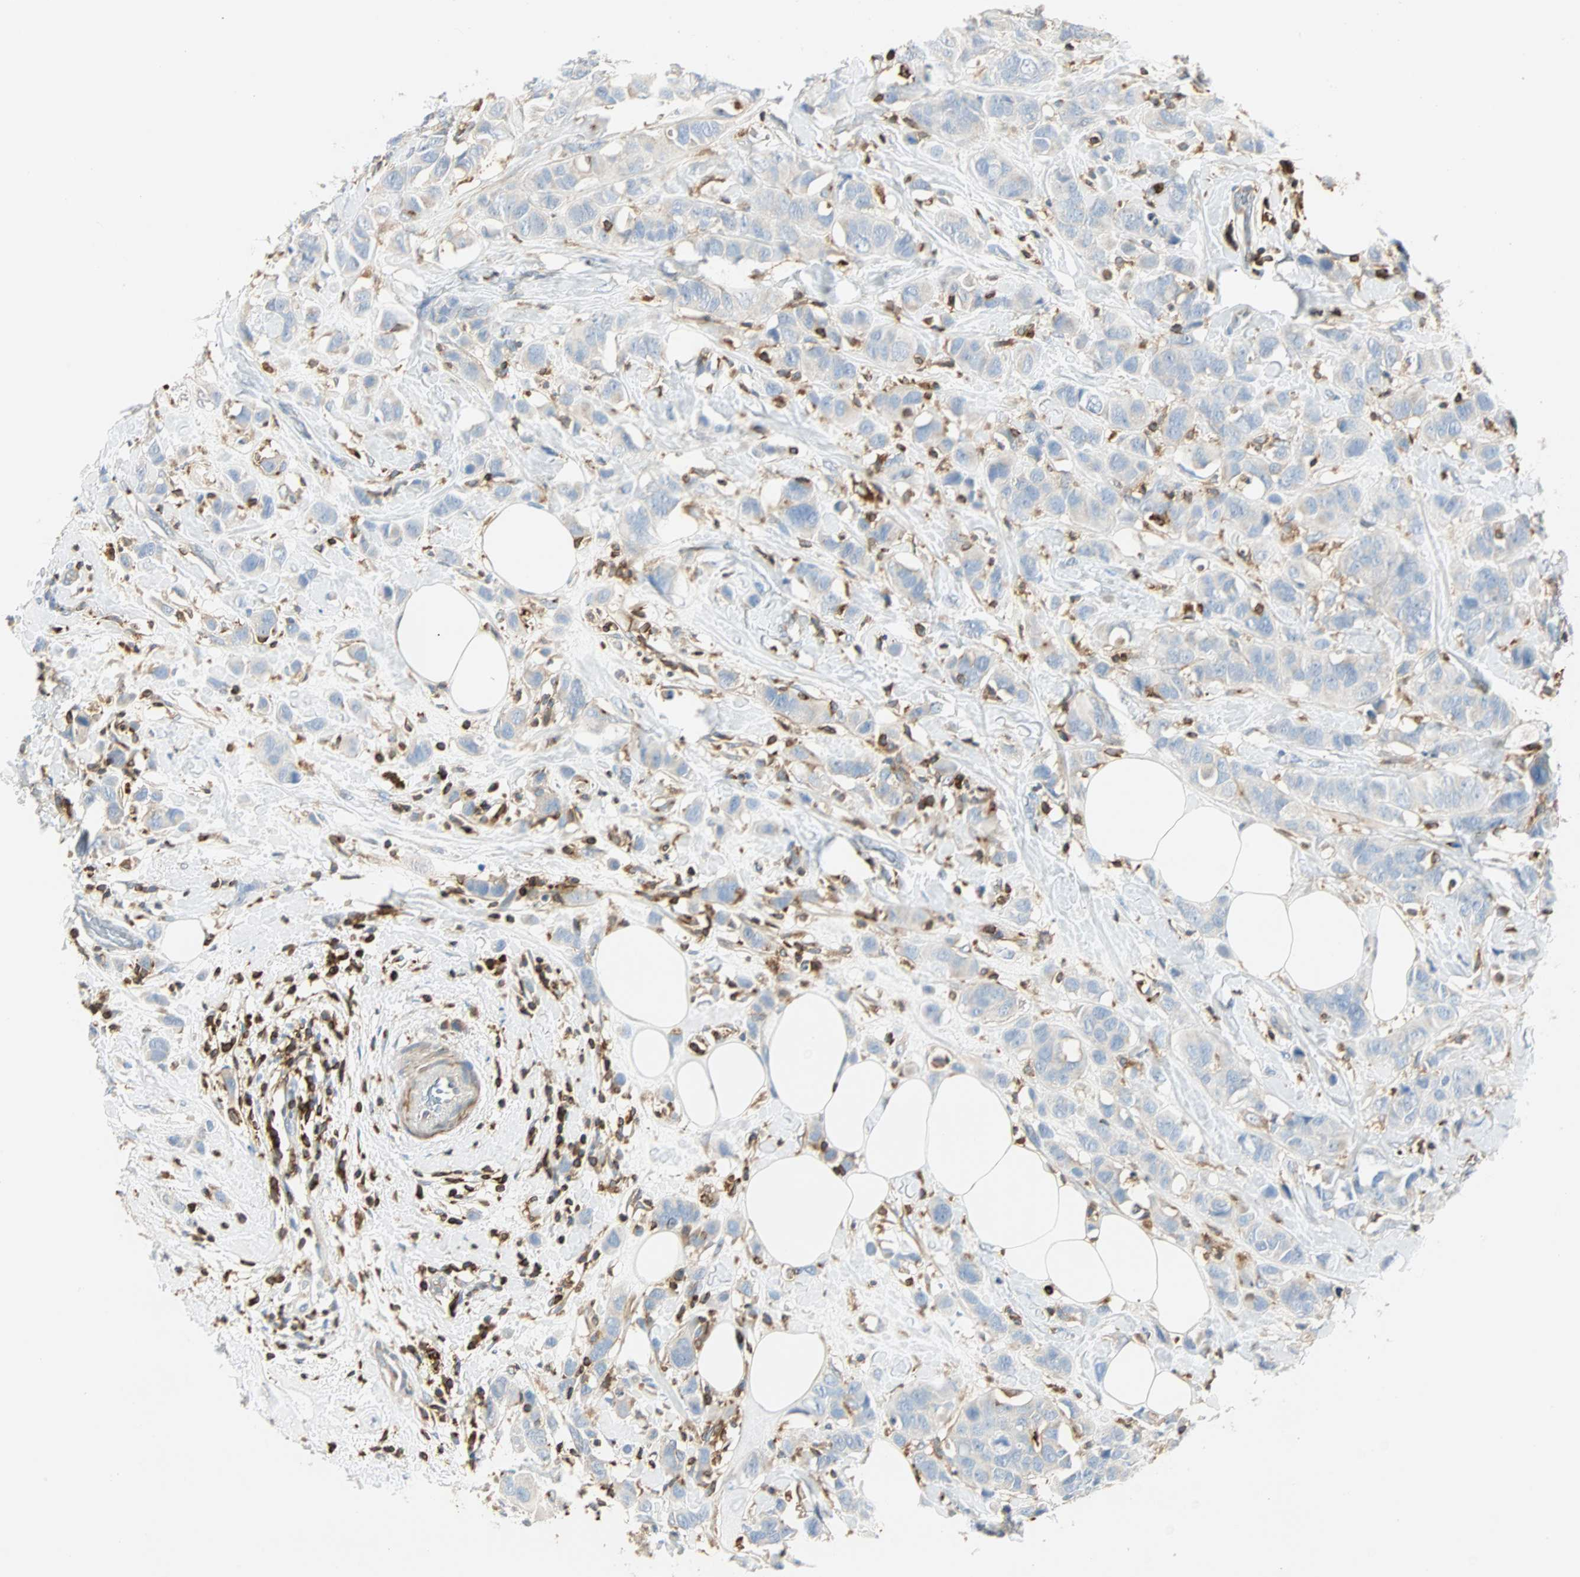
{"staining": {"intensity": "negative", "quantity": "none", "location": "none"}, "tissue": "breast cancer", "cell_type": "Tumor cells", "image_type": "cancer", "snomed": [{"axis": "morphology", "description": "Normal tissue, NOS"}, {"axis": "morphology", "description": "Duct carcinoma"}, {"axis": "topography", "description": "Breast"}], "caption": "This is an immunohistochemistry (IHC) histopathology image of breast invasive ductal carcinoma. There is no positivity in tumor cells.", "gene": "FMNL1", "patient": {"sex": "female", "age": 50}}